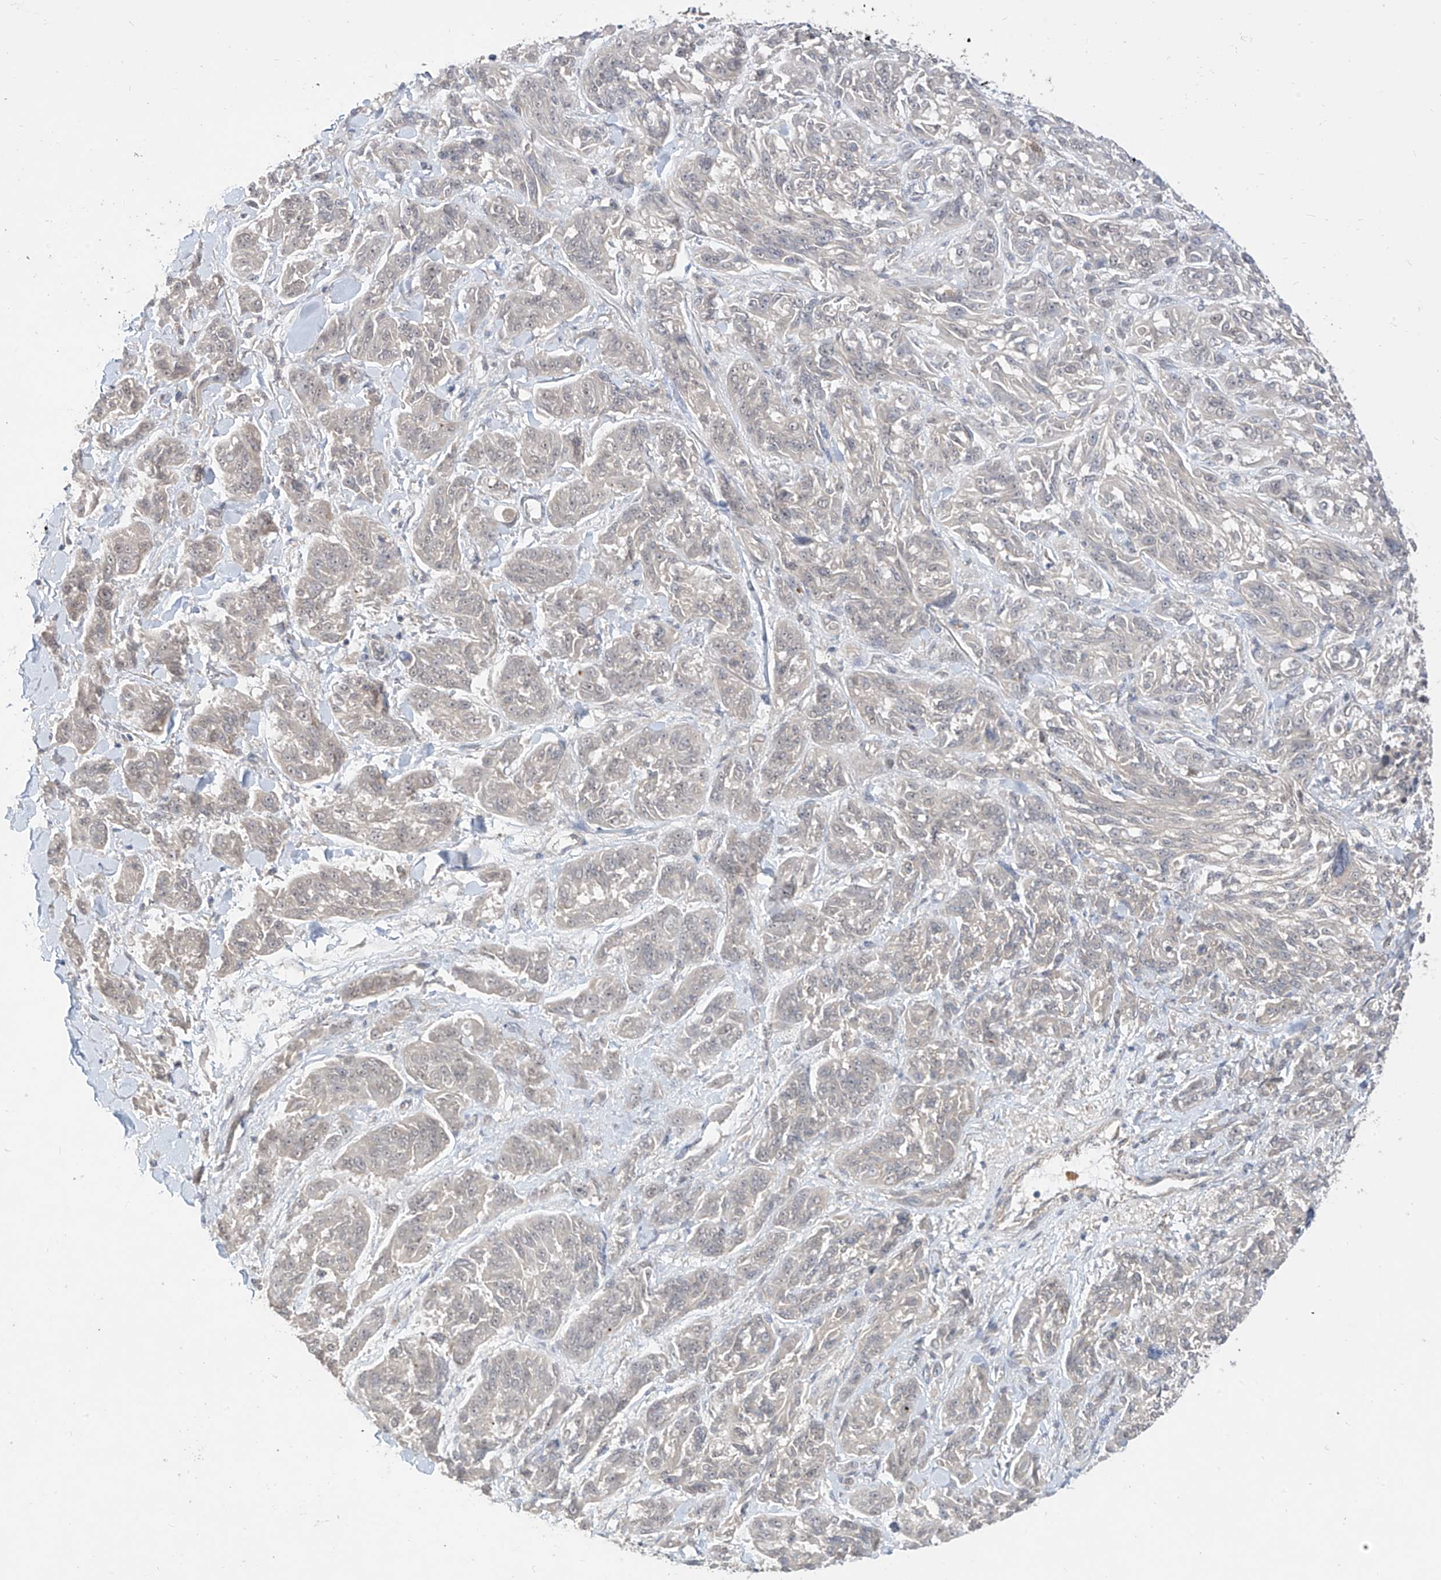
{"staining": {"intensity": "negative", "quantity": "none", "location": "none"}, "tissue": "melanoma", "cell_type": "Tumor cells", "image_type": "cancer", "snomed": [{"axis": "morphology", "description": "Malignant melanoma, NOS"}, {"axis": "topography", "description": "Skin"}], "caption": "The image exhibits no staining of tumor cells in malignant melanoma.", "gene": "MRTFA", "patient": {"sex": "male", "age": 53}}